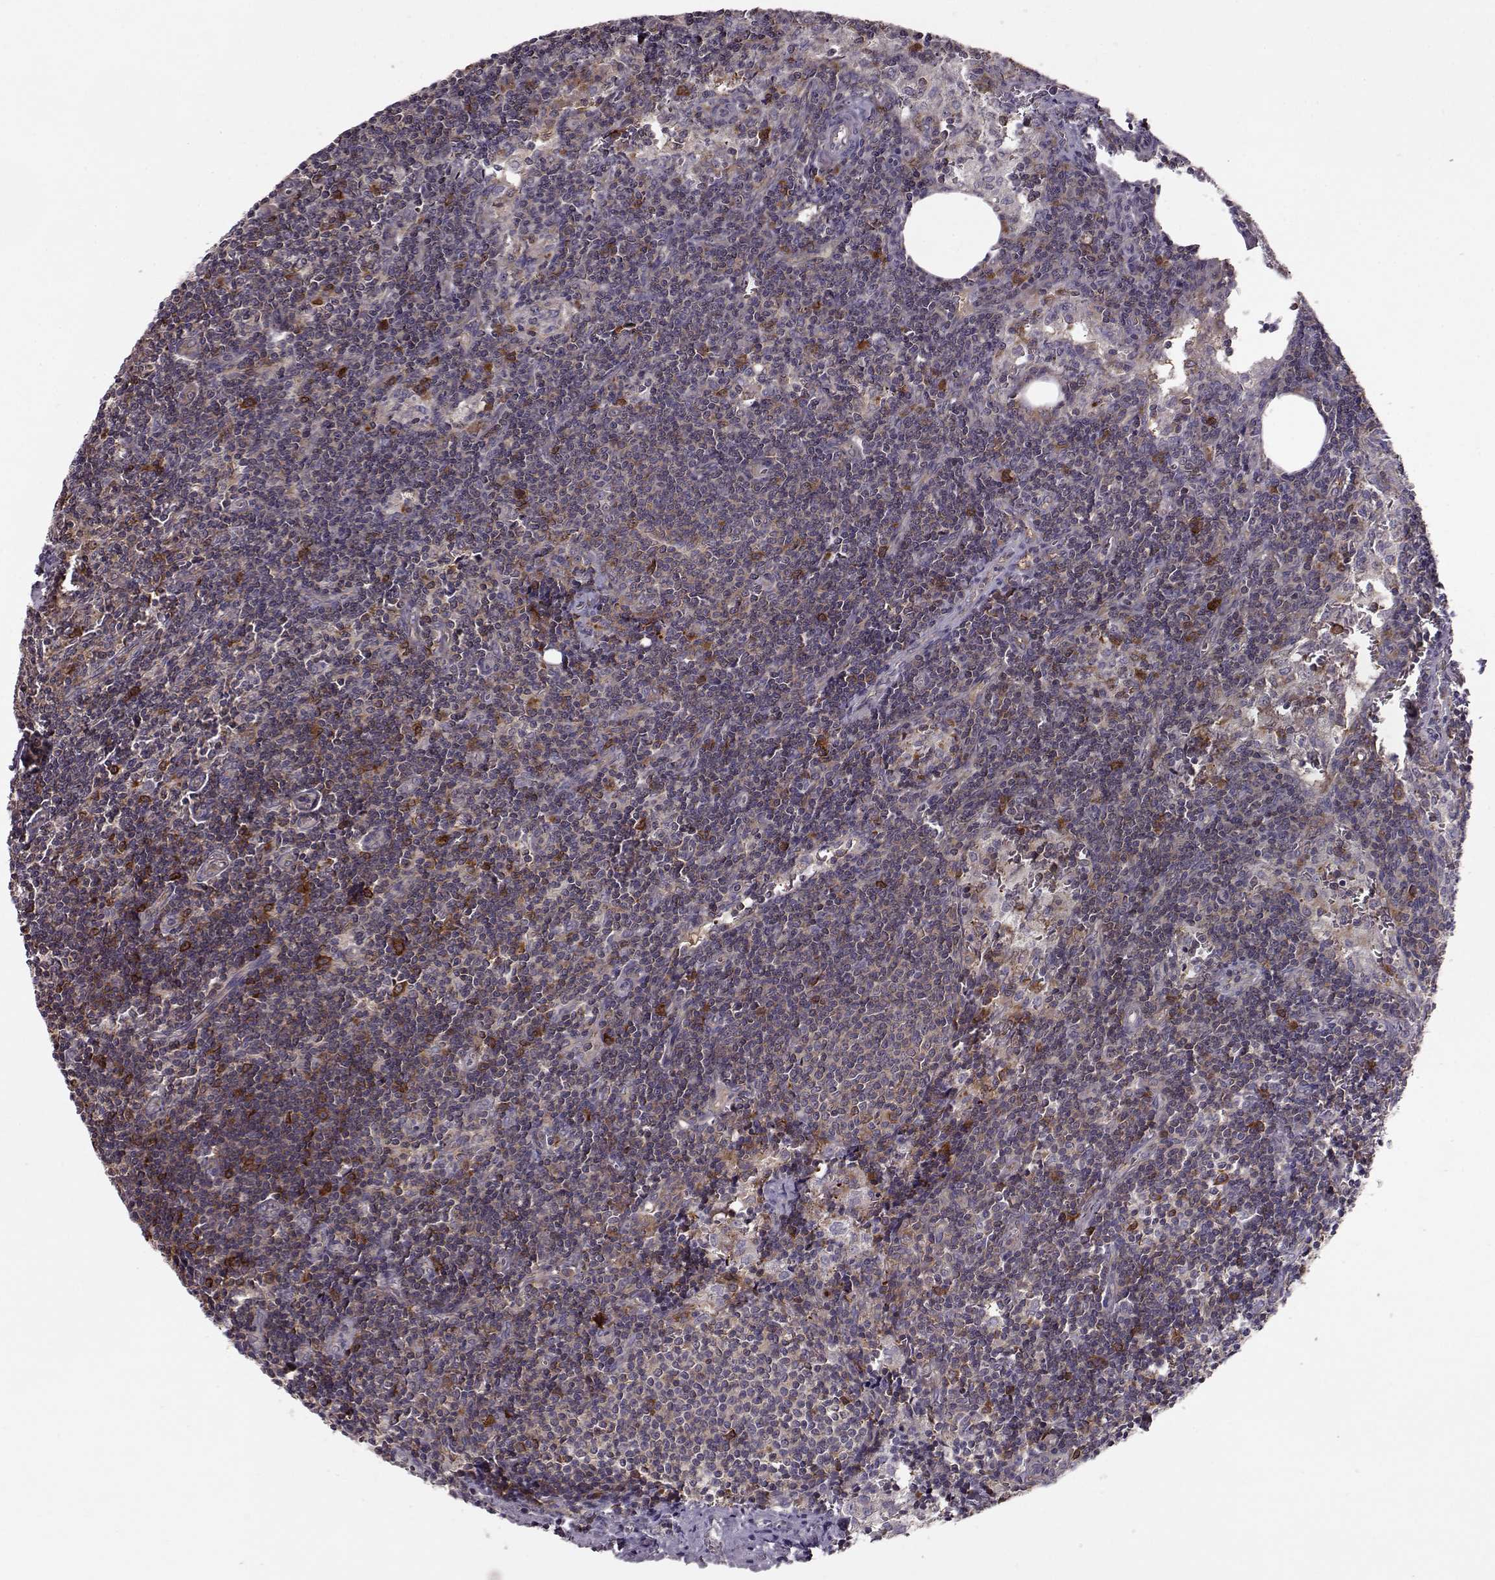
{"staining": {"intensity": "strong", "quantity": "<25%", "location": "cytoplasmic/membranous"}, "tissue": "lymph node", "cell_type": "Germinal center cells", "image_type": "normal", "snomed": [{"axis": "morphology", "description": "Normal tissue, NOS"}, {"axis": "topography", "description": "Lymph node"}], "caption": "Germinal center cells reveal medium levels of strong cytoplasmic/membranous staining in about <25% of cells in unremarkable lymph node.", "gene": "RANBP1", "patient": {"sex": "female", "age": 50}}